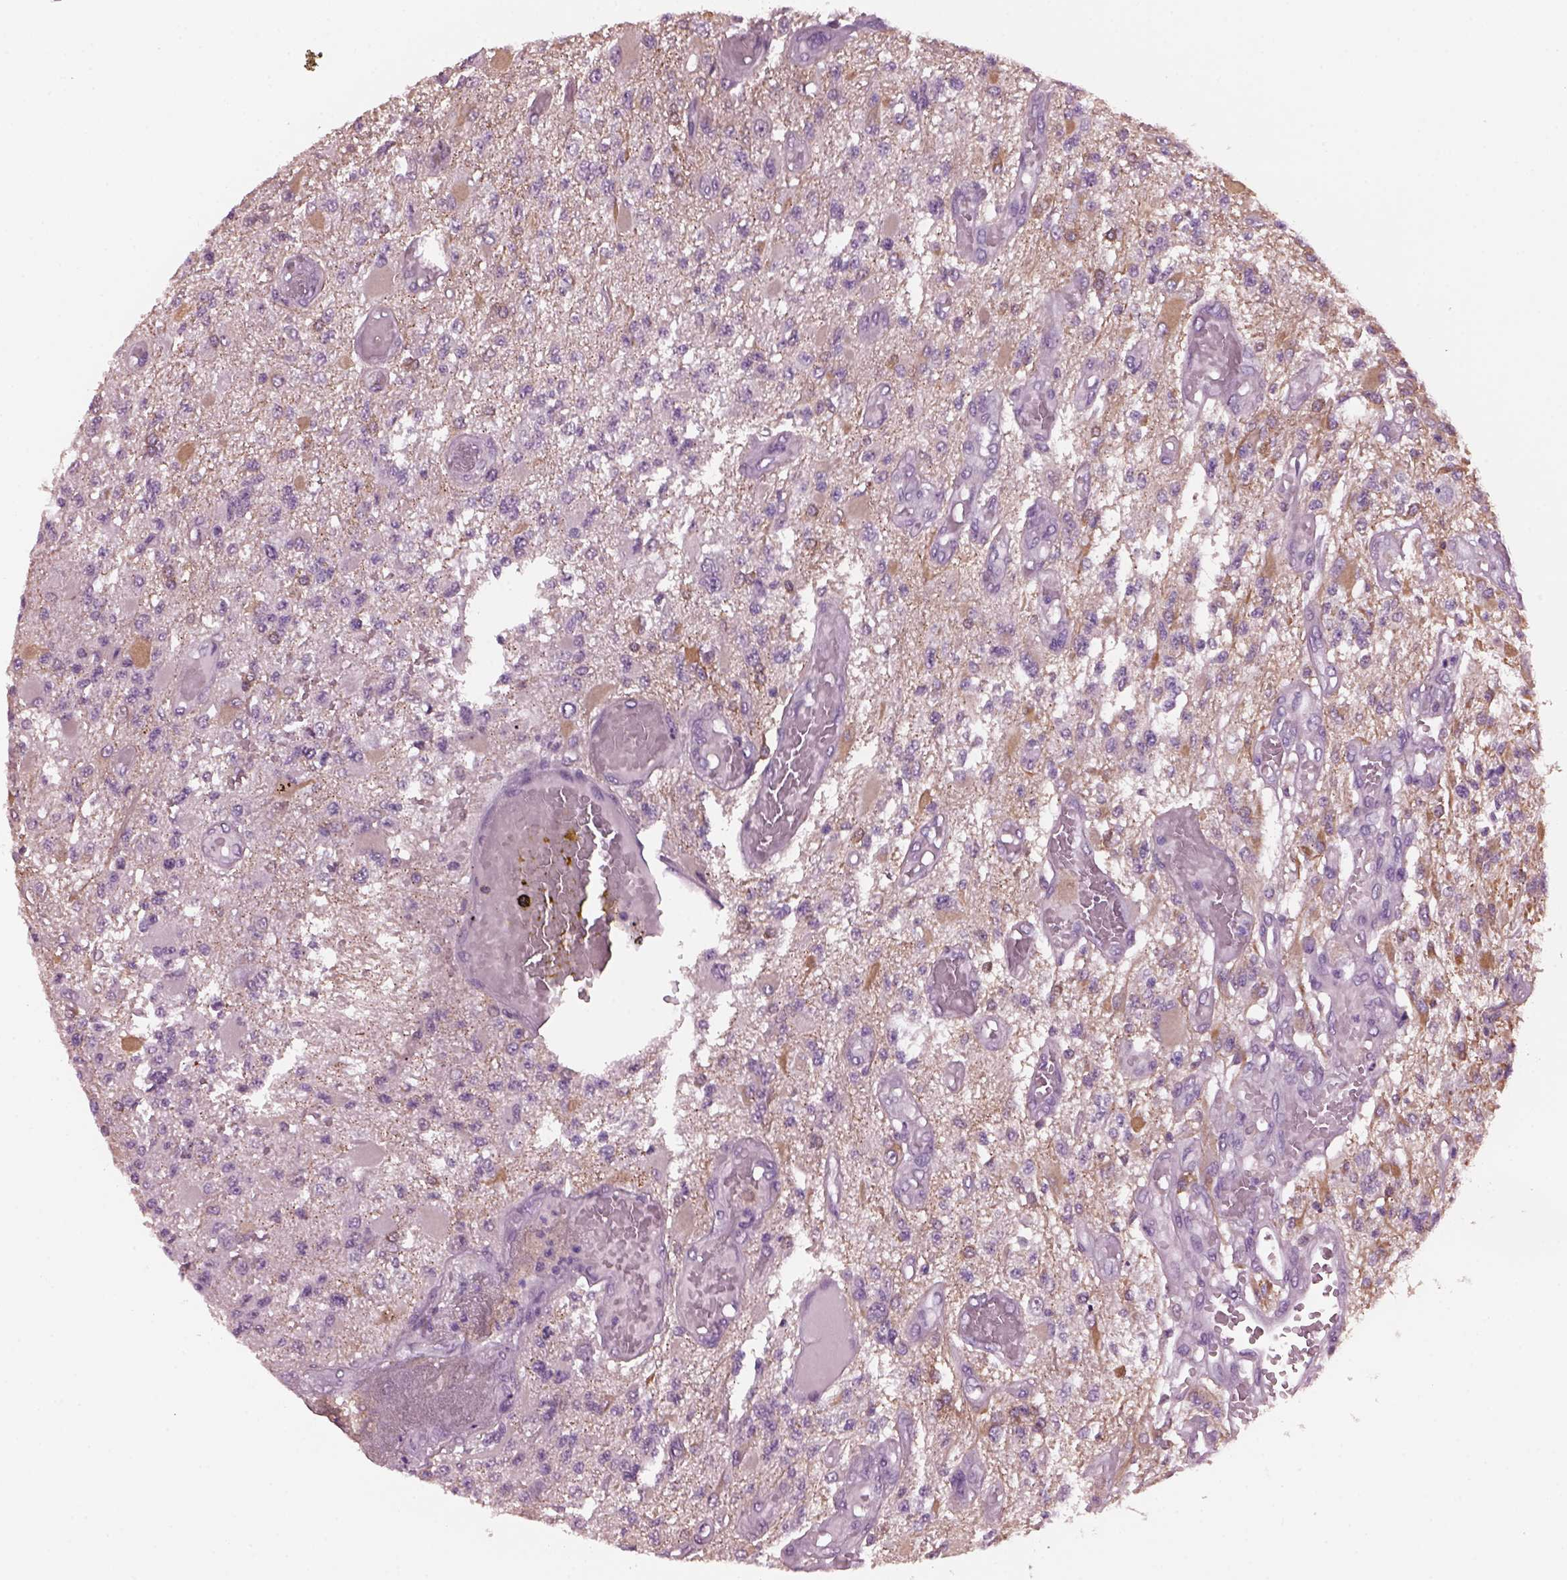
{"staining": {"intensity": "negative", "quantity": "none", "location": "none"}, "tissue": "glioma", "cell_type": "Tumor cells", "image_type": "cancer", "snomed": [{"axis": "morphology", "description": "Glioma, malignant, High grade"}, {"axis": "topography", "description": "Brain"}], "caption": "Malignant glioma (high-grade) was stained to show a protein in brown. There is no significant positivity in tumor cells.", "gene": "SHTN1", "patient": {"sex": "female", "age": 63}}